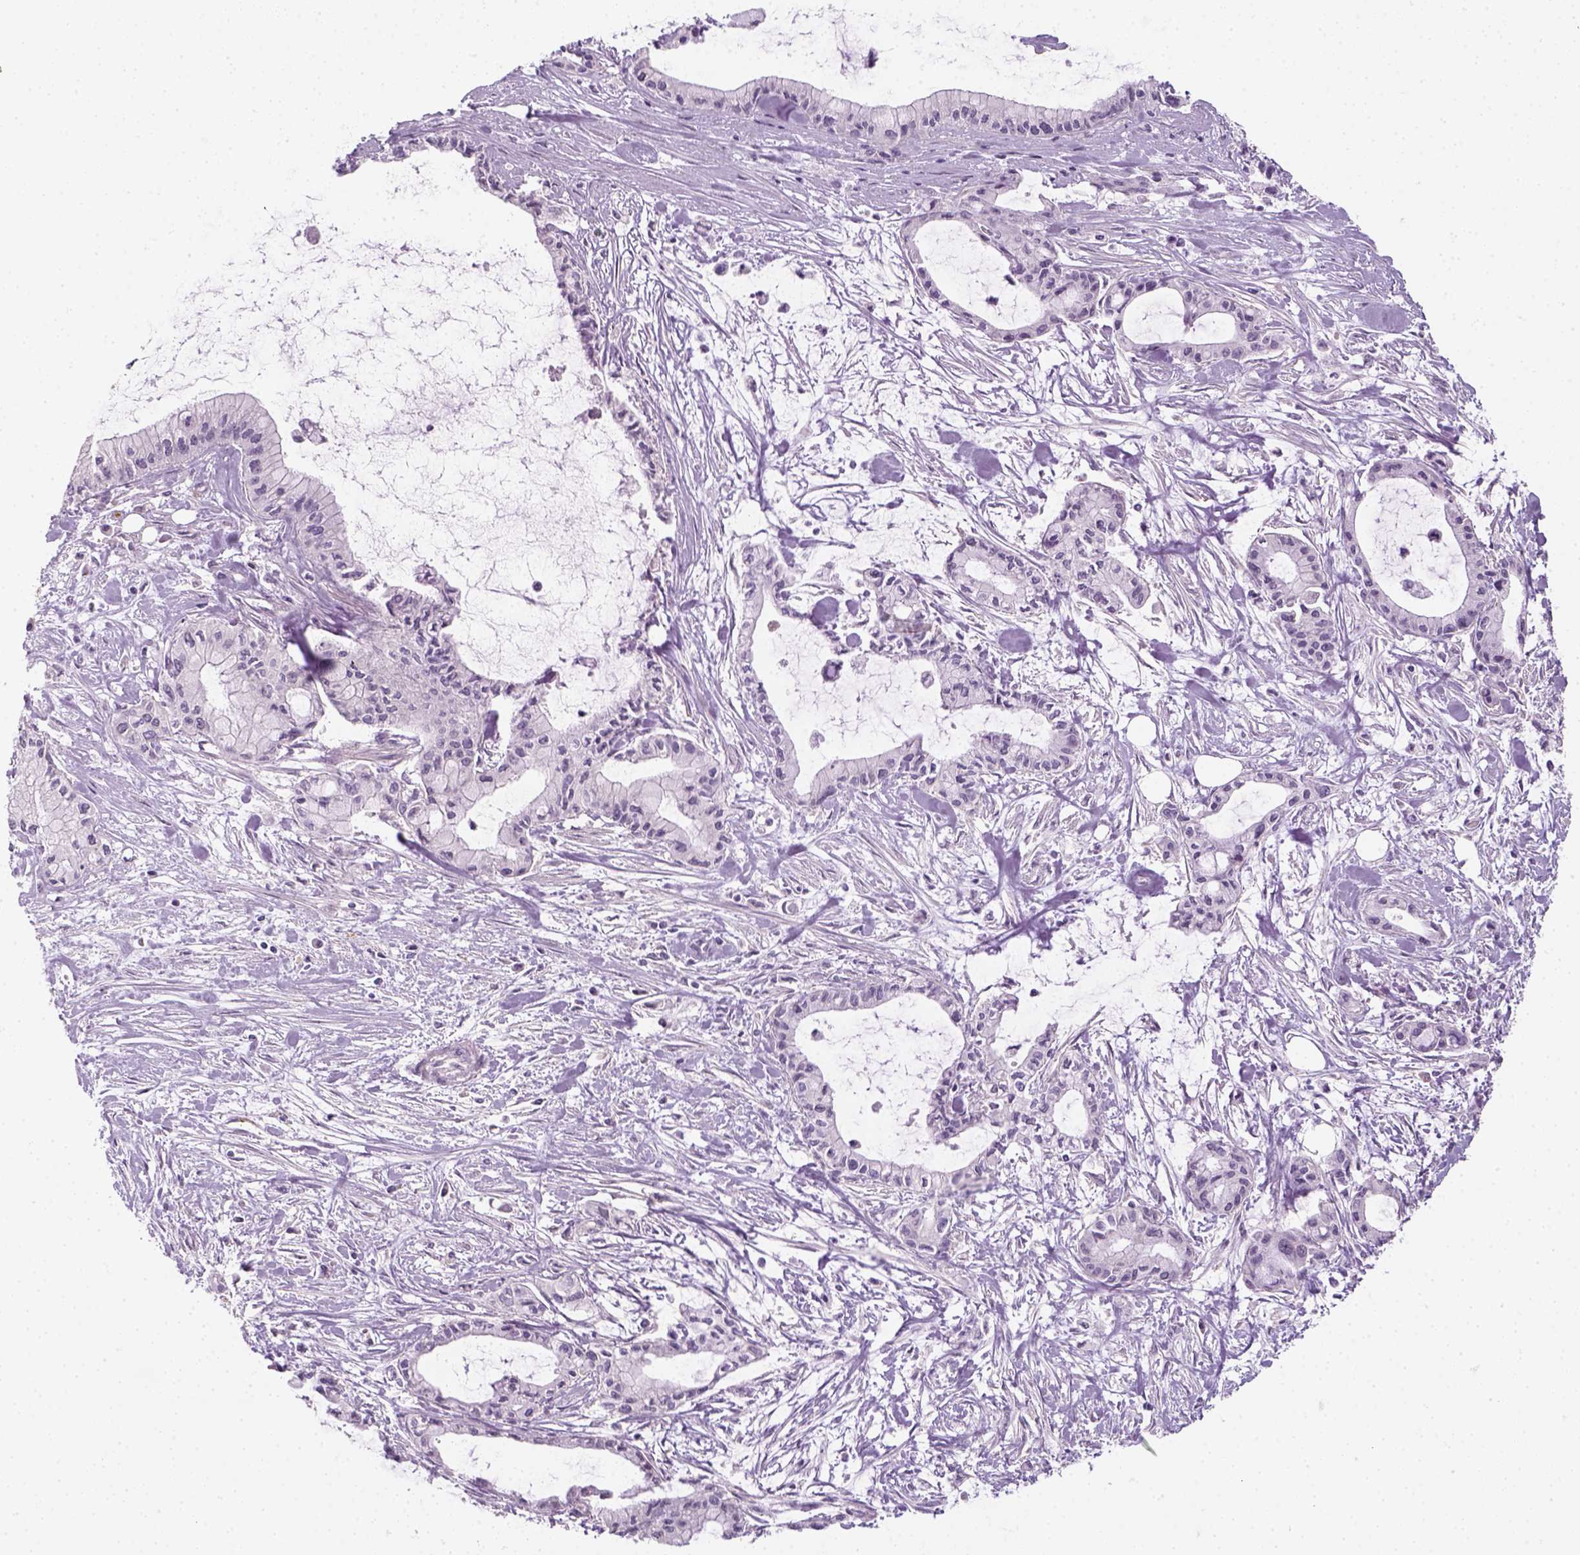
{"staining": {"intensity": "negative", "quantity": "none", "location": "none"}, "tissue": "pancreatic cancer", "cell_type": "Tumor cells", "image_type": "cancer", "snomed": [{"axis": "morphology", "description": "Adenocarcinoma, NOS"}, {"axis": "topography", "description": "Pancreas"}], "caption": "This is a histopathology image of immunohistochemistry staining of pancreatic adenocarcinoma, which shows no positivity in tumor cells.", "gene": "FAM163B", "patient": {"sex": "male", "age": 48}}